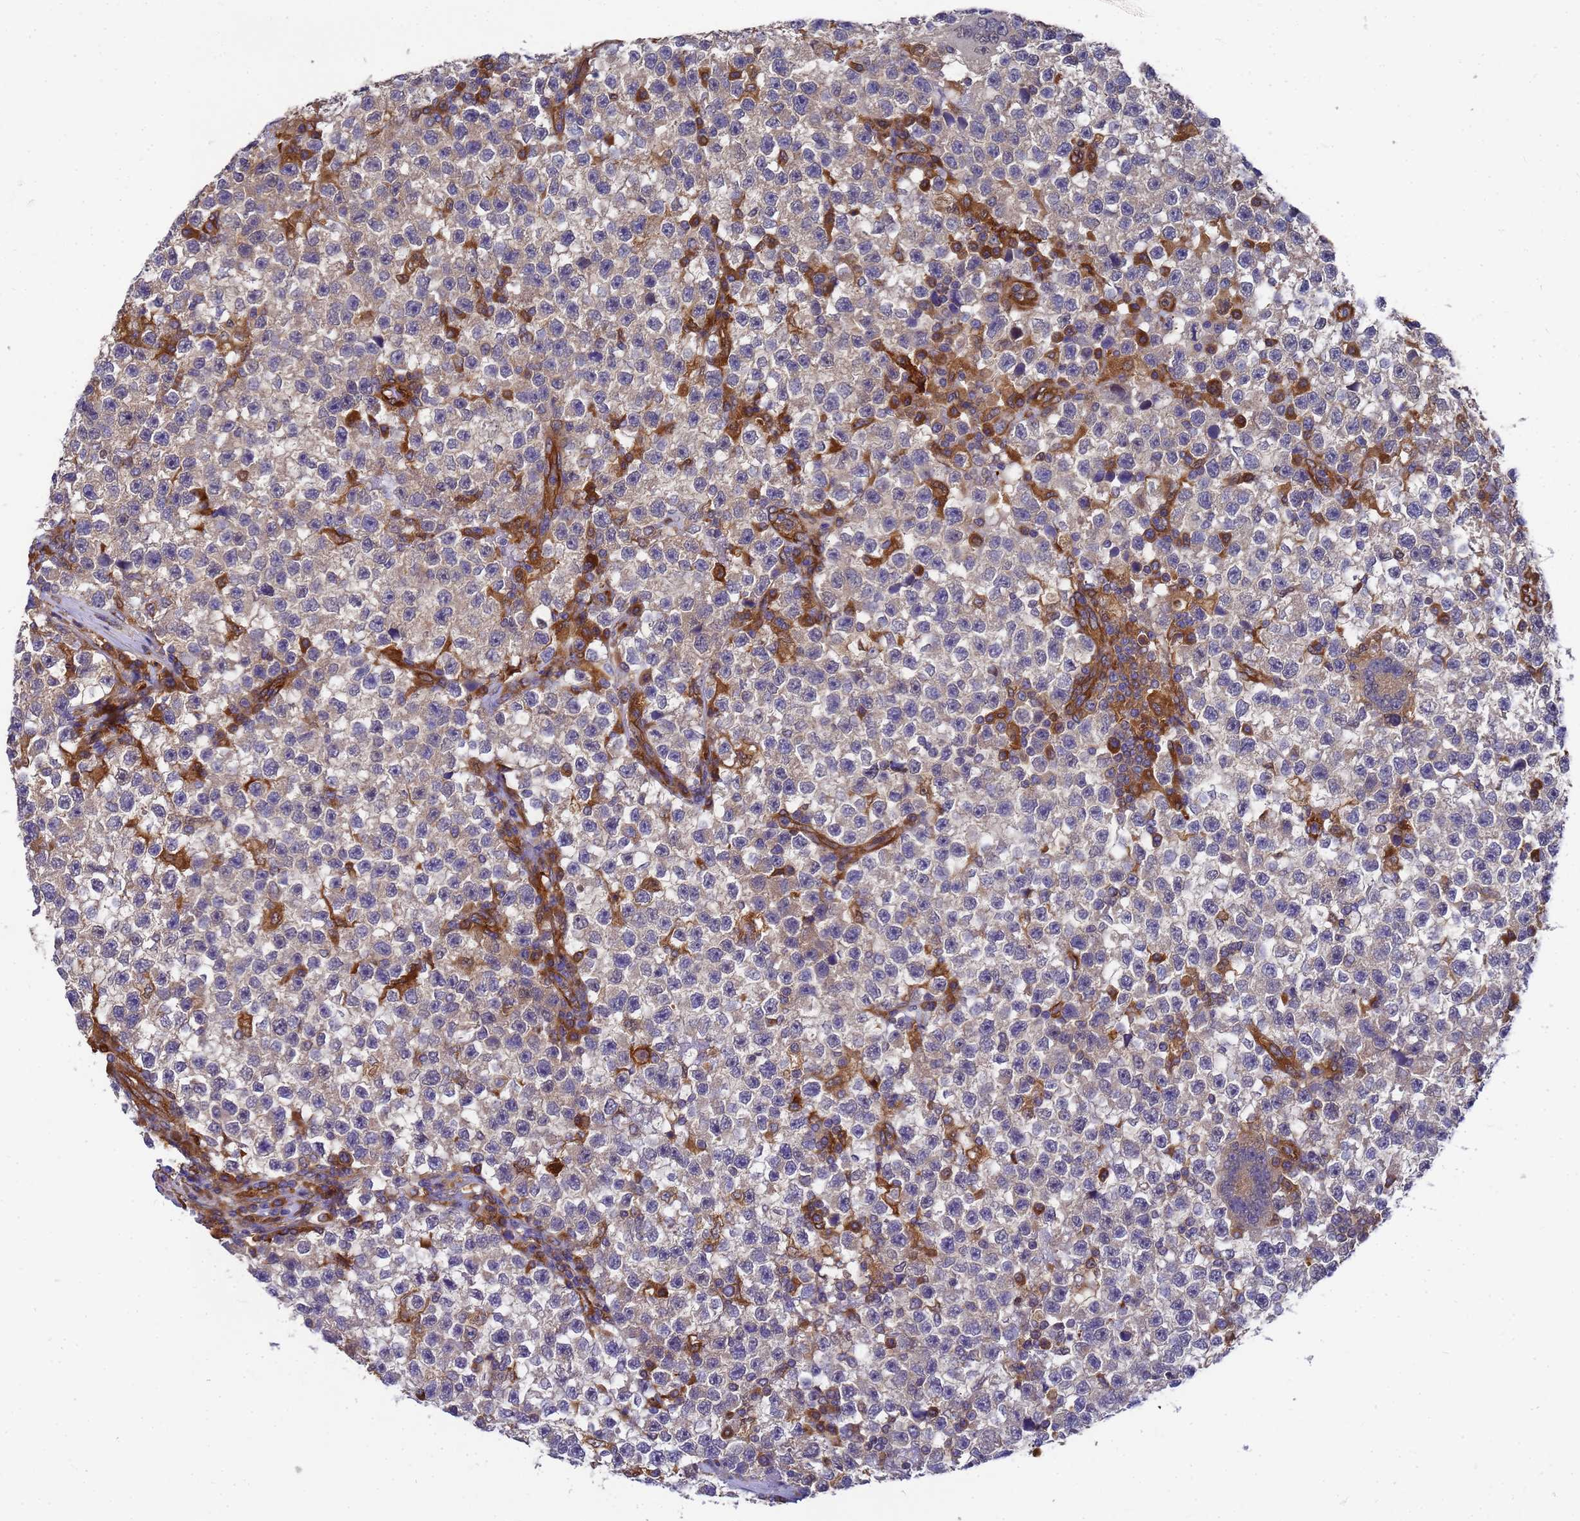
{"staining": {"intensity": "negative", "quantity": "none", "location": "none"}, "tissue": "testis cancer", "cell_type": "Tumor cells", "image_type": "cancer", "snomed": [{"axis": "morphology", "description": "Seminoma, NOS"}, {"axis": "topography", "description": "Testis"}], "caption": "An image of human testis cancer (seminoma) is negative for staining in tumor cells.", "gene": "SLC35E2B", "patient": {"sex": "male", "age": 22}}